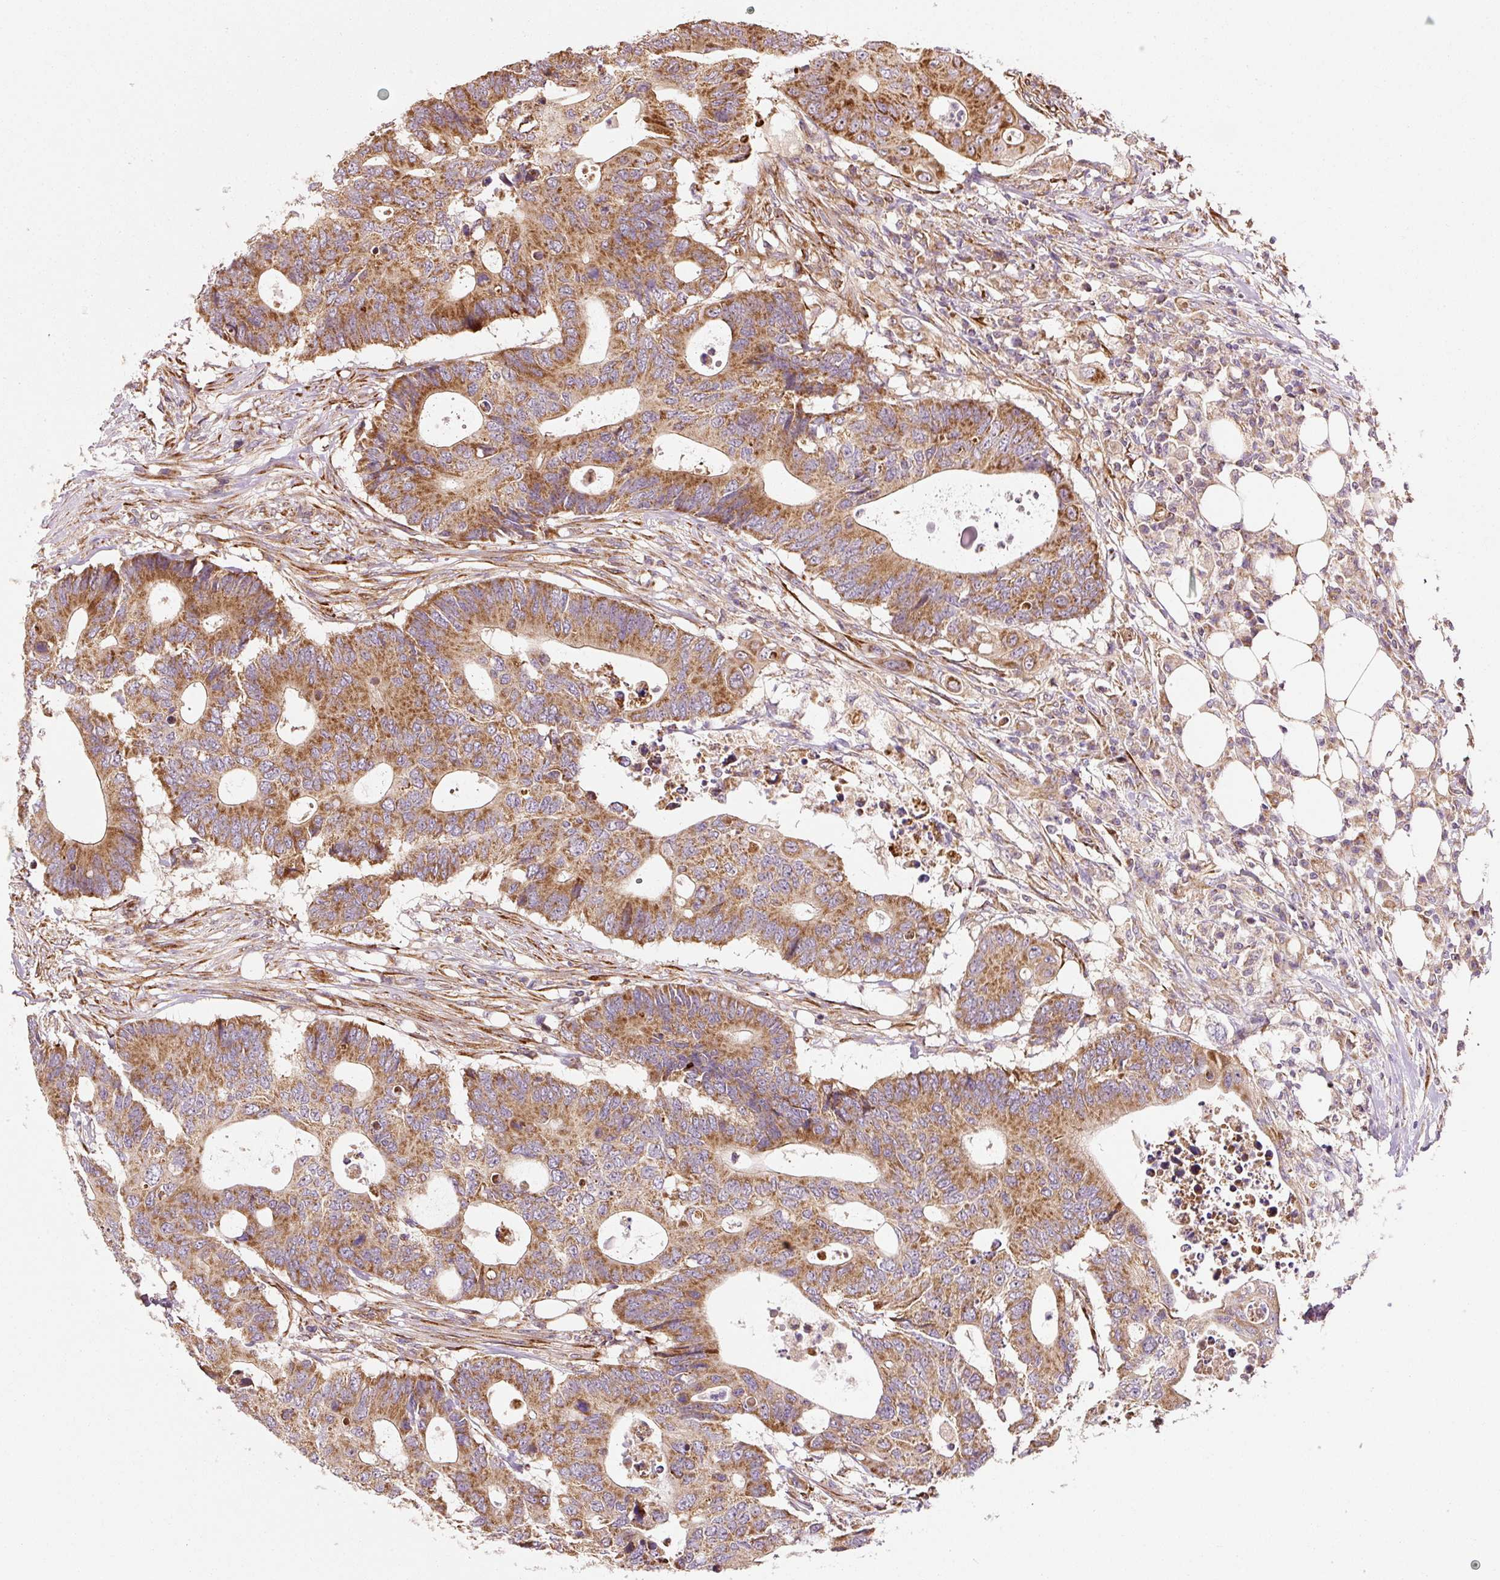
{"staining": {"intensity": "moderate", "quantity": ">75%", "location": "cytoplasmic/membranous"}, "tissue": "colorectal cancer", "cell_type": "Tumor cells", "image_type": "cancer", "snomed": [{"axis": "morphology", "description": "Adenocarcinoma, NOS"}, {"axis": "topography", "description": "Colon"}], "caption": "Immunohistochemical staining of colorectal adenocarcinoma shows moderate cytoplasmic/membranous protein staining in about >75% of tumor cells.", "gene": "ISCU", "patient": {"sex": "male", "age": 71}}